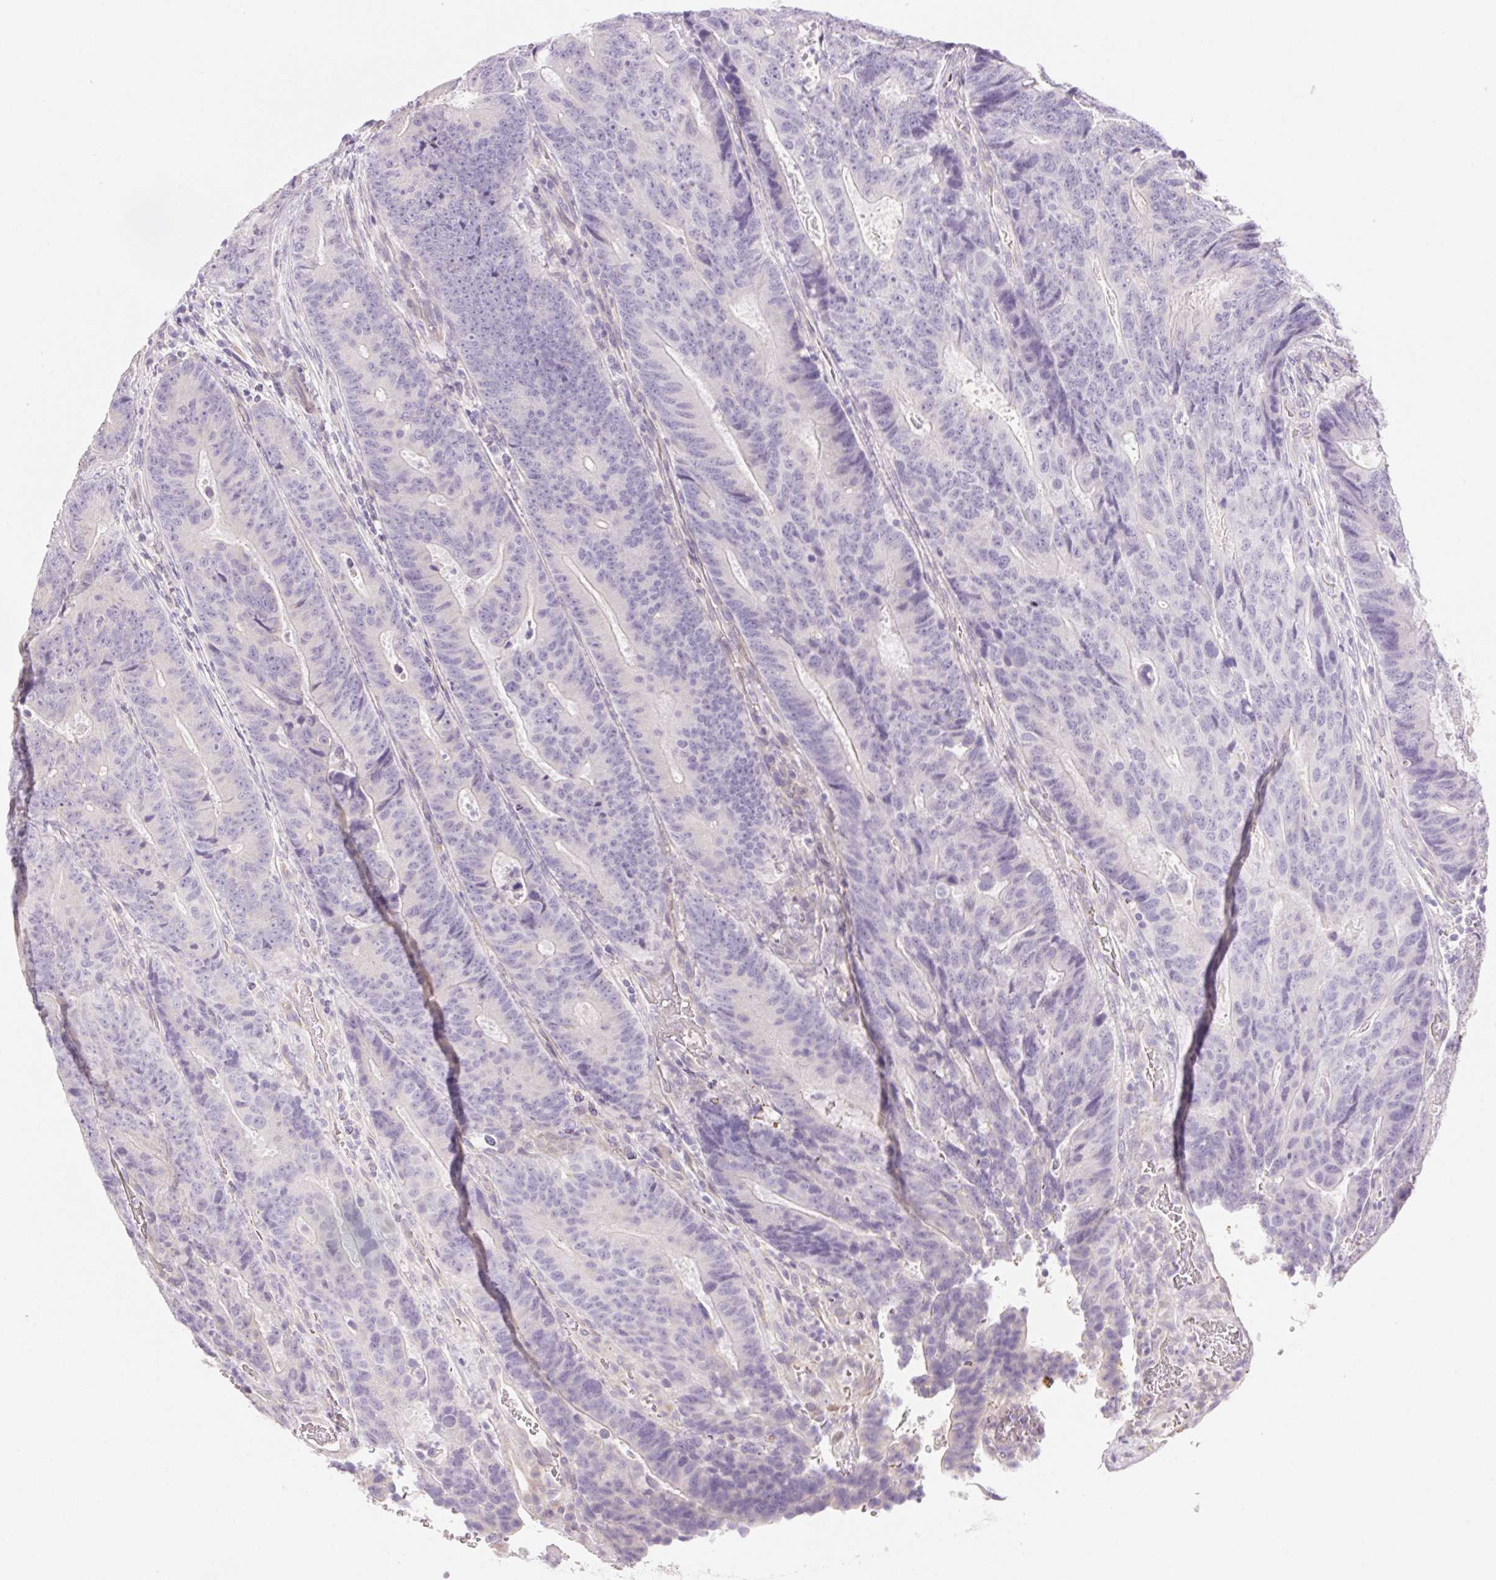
{"staining": {"intensity": "negative", "quantity": "none", "location": "none"}, "tissue": "colorectal cancer", "cell_type": "Tumor cells", "image_type": "cancer", "snomed": [{"axis": "morphology", "description": "Adenocarcinoma, NOS"}, {"axis": "topography", "description": "Colon"}], "caption": "A high-resolution image shows IHC staining of colorectal cancer, which reveals no significant expression in tumor cells.", "gene": "CTNND2", "patient": {"sex": "female", "age": 48}}